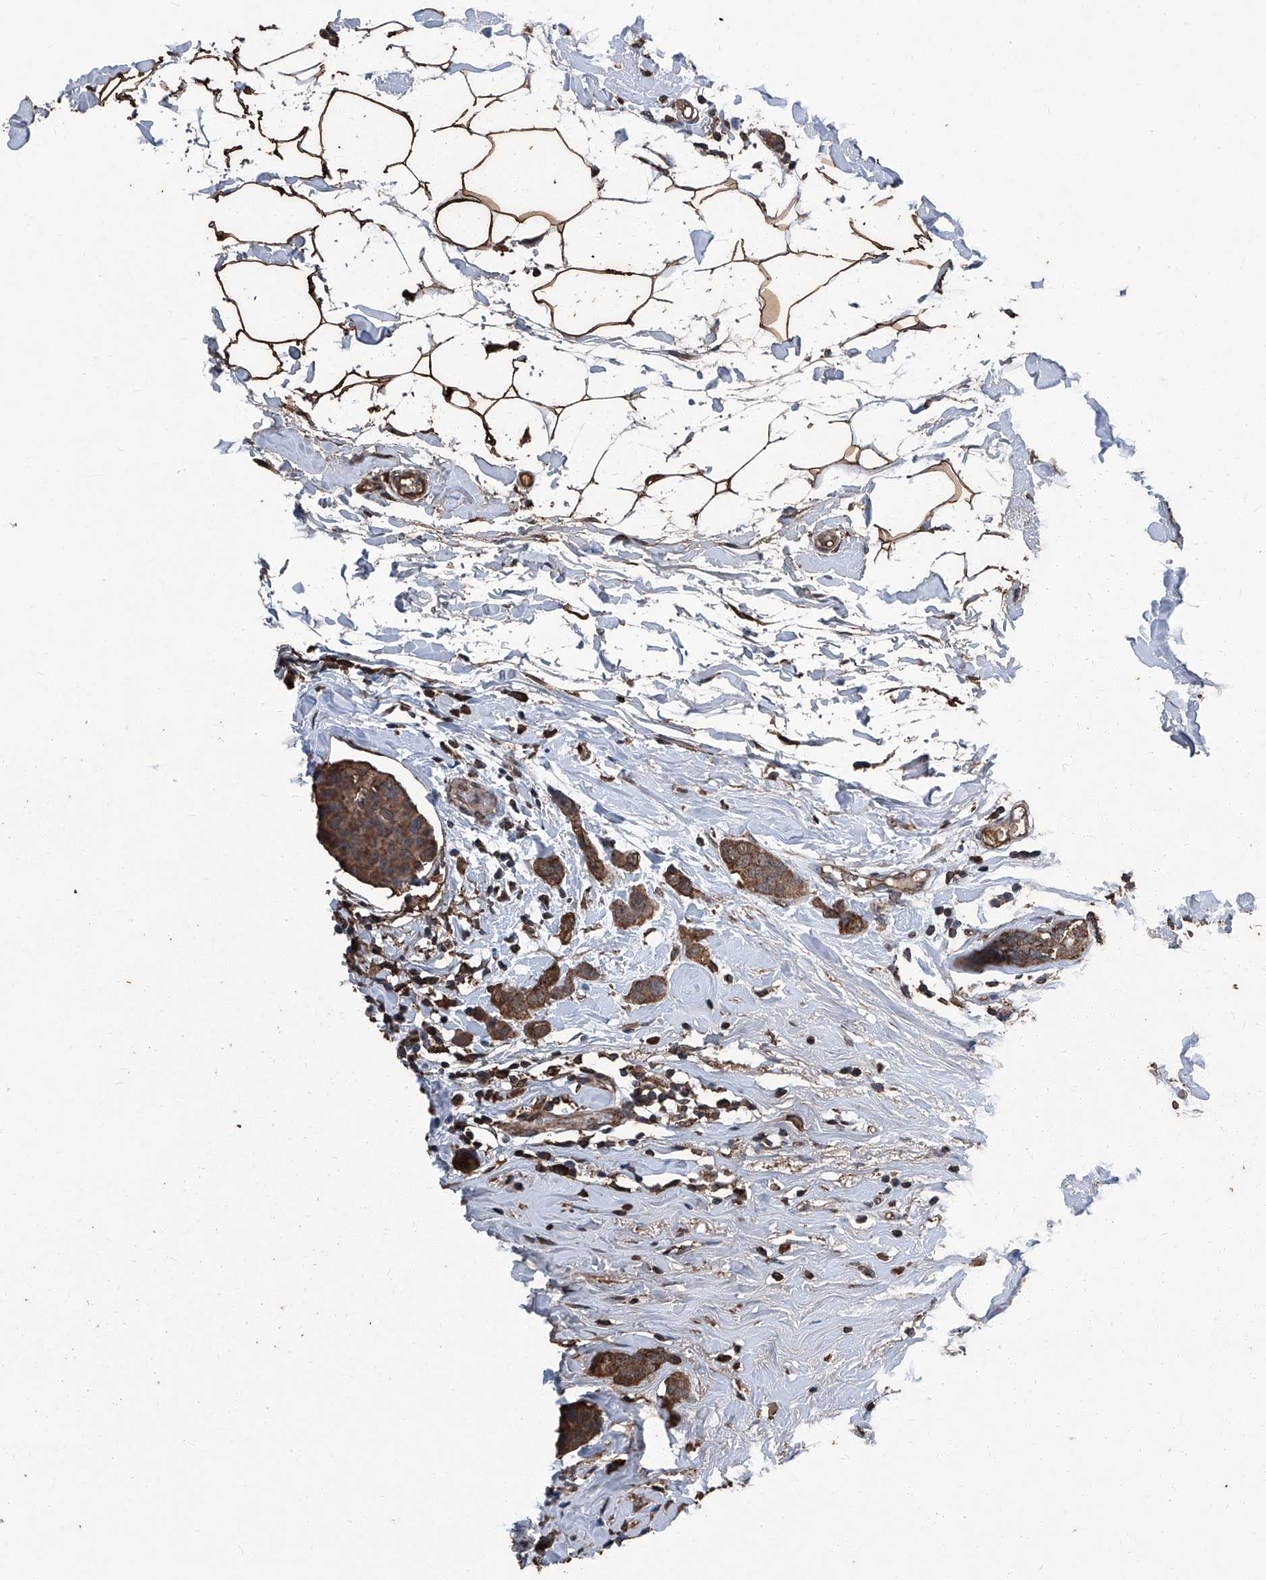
{"staining": {"intensity": "moderate", "quantity": ">75%", "location": "cytoplasmic/membranous"}, "tissue": "breast cancer", "cell_type": "Tumor cells", "image_type": "cancer", "snomed": [{"axis": "morphology", "description": "Normal tissue, NOS"}, {"axis": "morphology", "description": "Duct carcinoma"}, {"axis": "topography", "description": "Breast"}], "caption": "Breast cancer (invasive ductal carcinoma) tissue shows moderate cytoplasmic/membranous expression in about >75% of tumor cells, visualized by immunohistochemistry. Using DAB (3,3'-diaminobenzidine) (brown) and hematoxylin (blue) stains, captured at high magnification using brightfield microscopy.", "gene": "STARD7", "patient": {"sex": "female", "age": 50}}